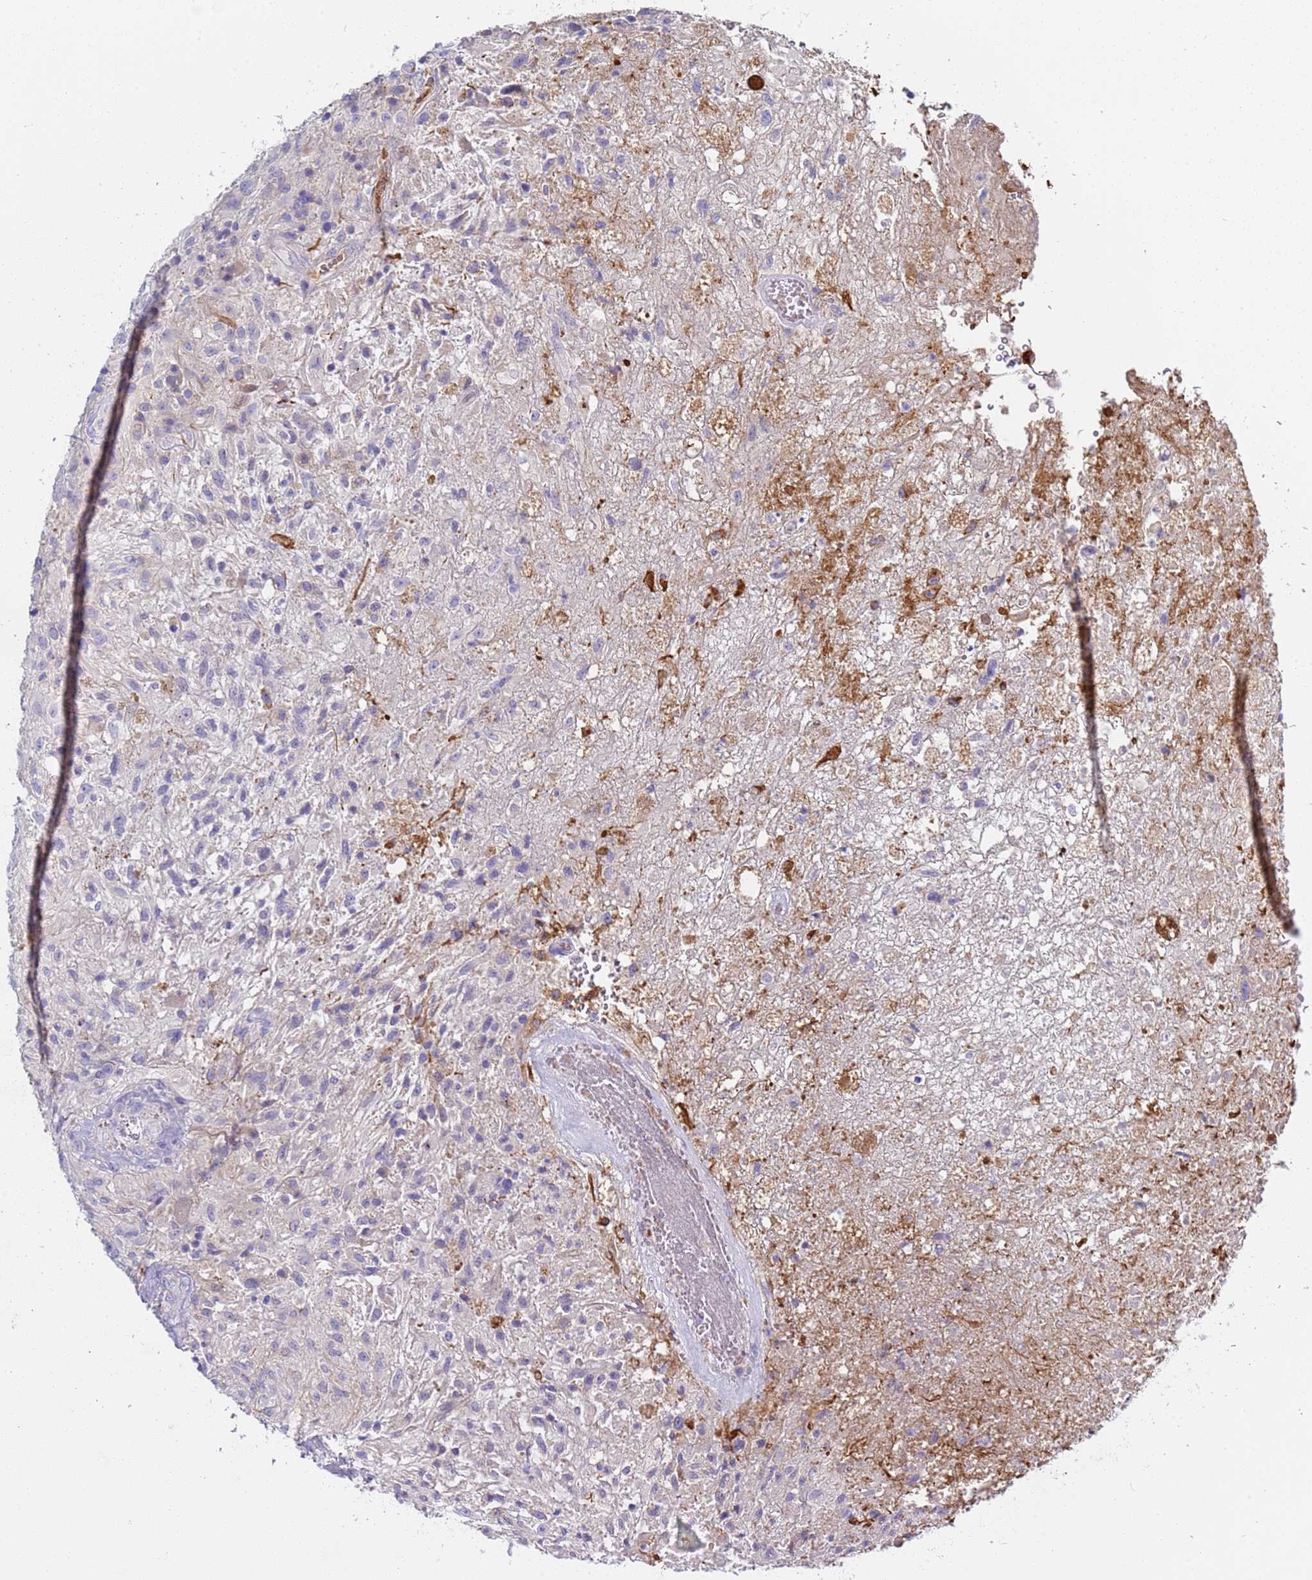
{"staining": {"intensity": "negative", "quantity": "none", "location": "none"}, "tissue": "glioma", "cell_type": "Tumor cells", "image_type": "cancer", "snomed": [{"axis": "morphology", "description": "Glioma, malignant, High grade"}, {"axis": "topography", "description": "Brain"}], "caption": "IHC image of human malignant glioma (high-grade) stained for a protein (brown), which shows no expression in tumor cells. Nuclei are stained in blue.", "gene": "C4orf46", "patient": {"sex": "male", "age": 56}}